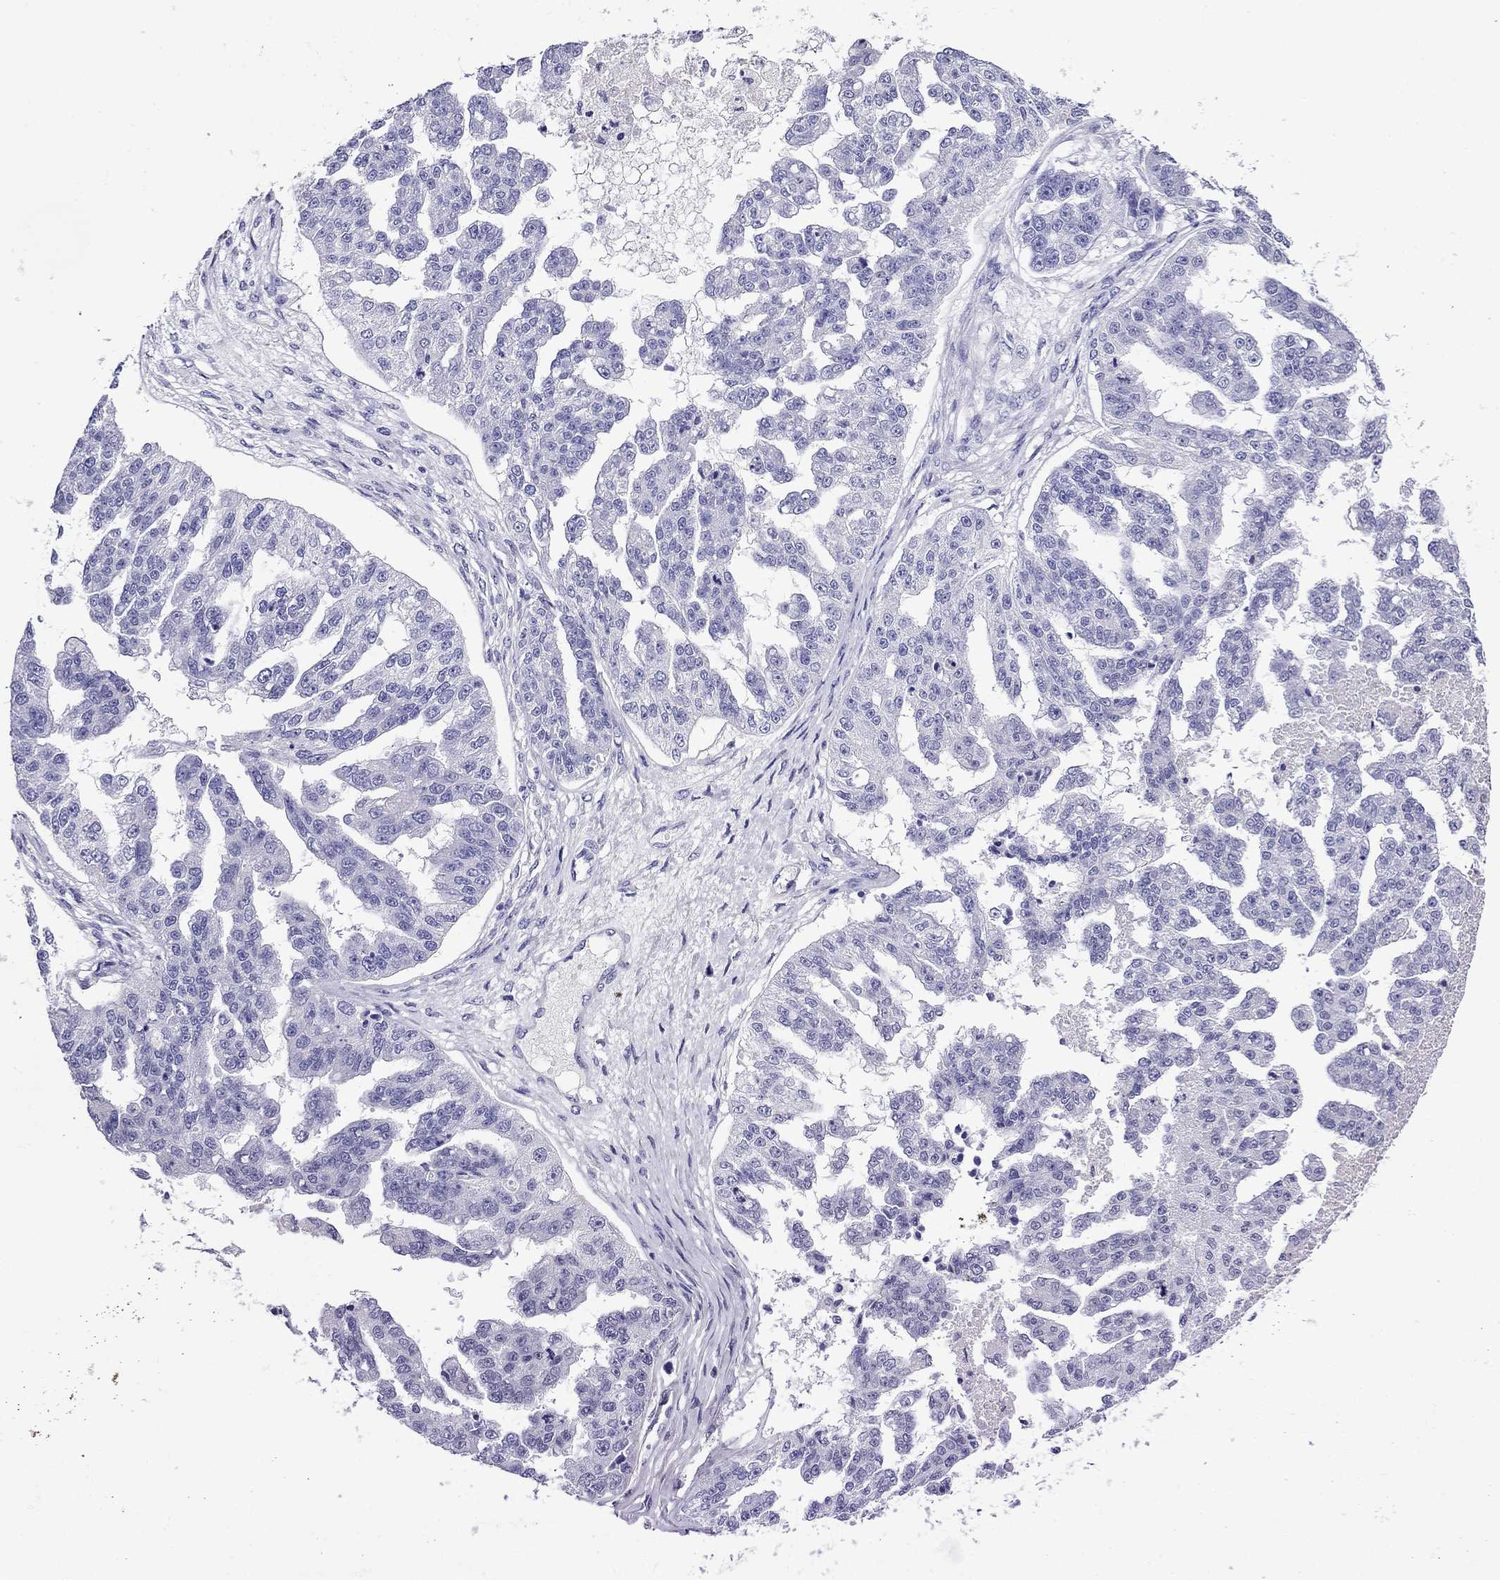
{"staining": {"intensity": "negative", "quantity": "none", "location": "none"}, "tissue": "ovarian cancer", "cell_type": "Tumor cells", "image_type": "cancer", "snomed": [{"axis": "morphology", "description": "Cystadenocarcinoma, serous, NOS"}, {"axis": "topography", "description": "Ovary"}], "caption": "Immunohistochemistry of ovarian cancer (serous cystadenocarcinoma) demonstrates no staining in tumor cells.", "gene": "SCG2", "patient": {"sex": "female", "age": 58}}